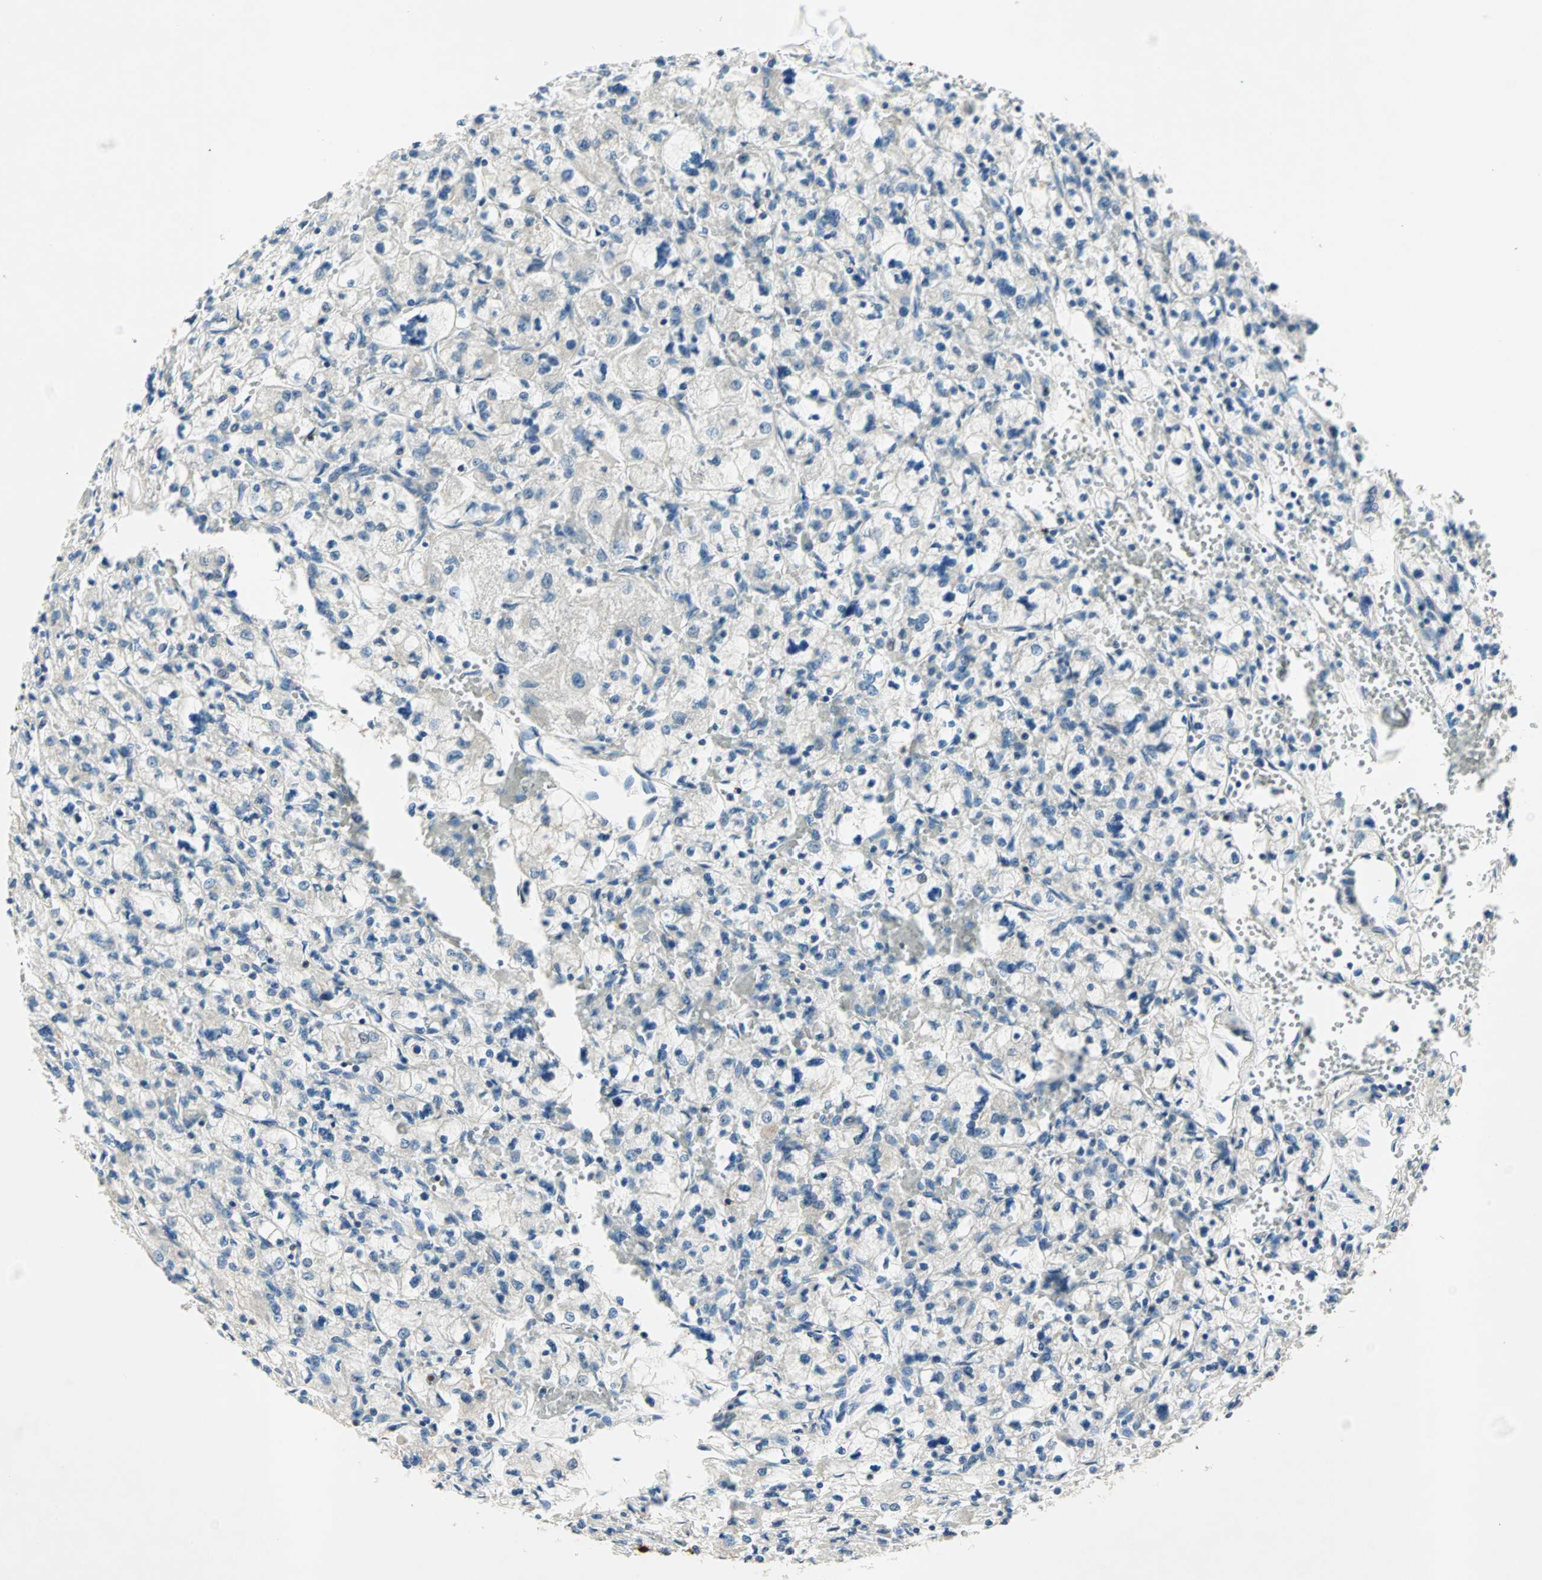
{"staining": {"intensity": "negative", "quantity": "none", "location": "none"}, "tissue": "renal cancer", "cell_type": "Tumor cells", "image_type": "cancer", "snomed": [{"axis": "morphology", "description": "Adenocarcinoma, NOS"}, {"axis": "topography", "description": "Kidney"}], "caption": "This is a micrograph of immunohistochemistry (IHC) staining of renal cancer, which shows no positivity in tumor cells.", "gene": "TEC", "patient": {"sex": "female", "age": 83}}